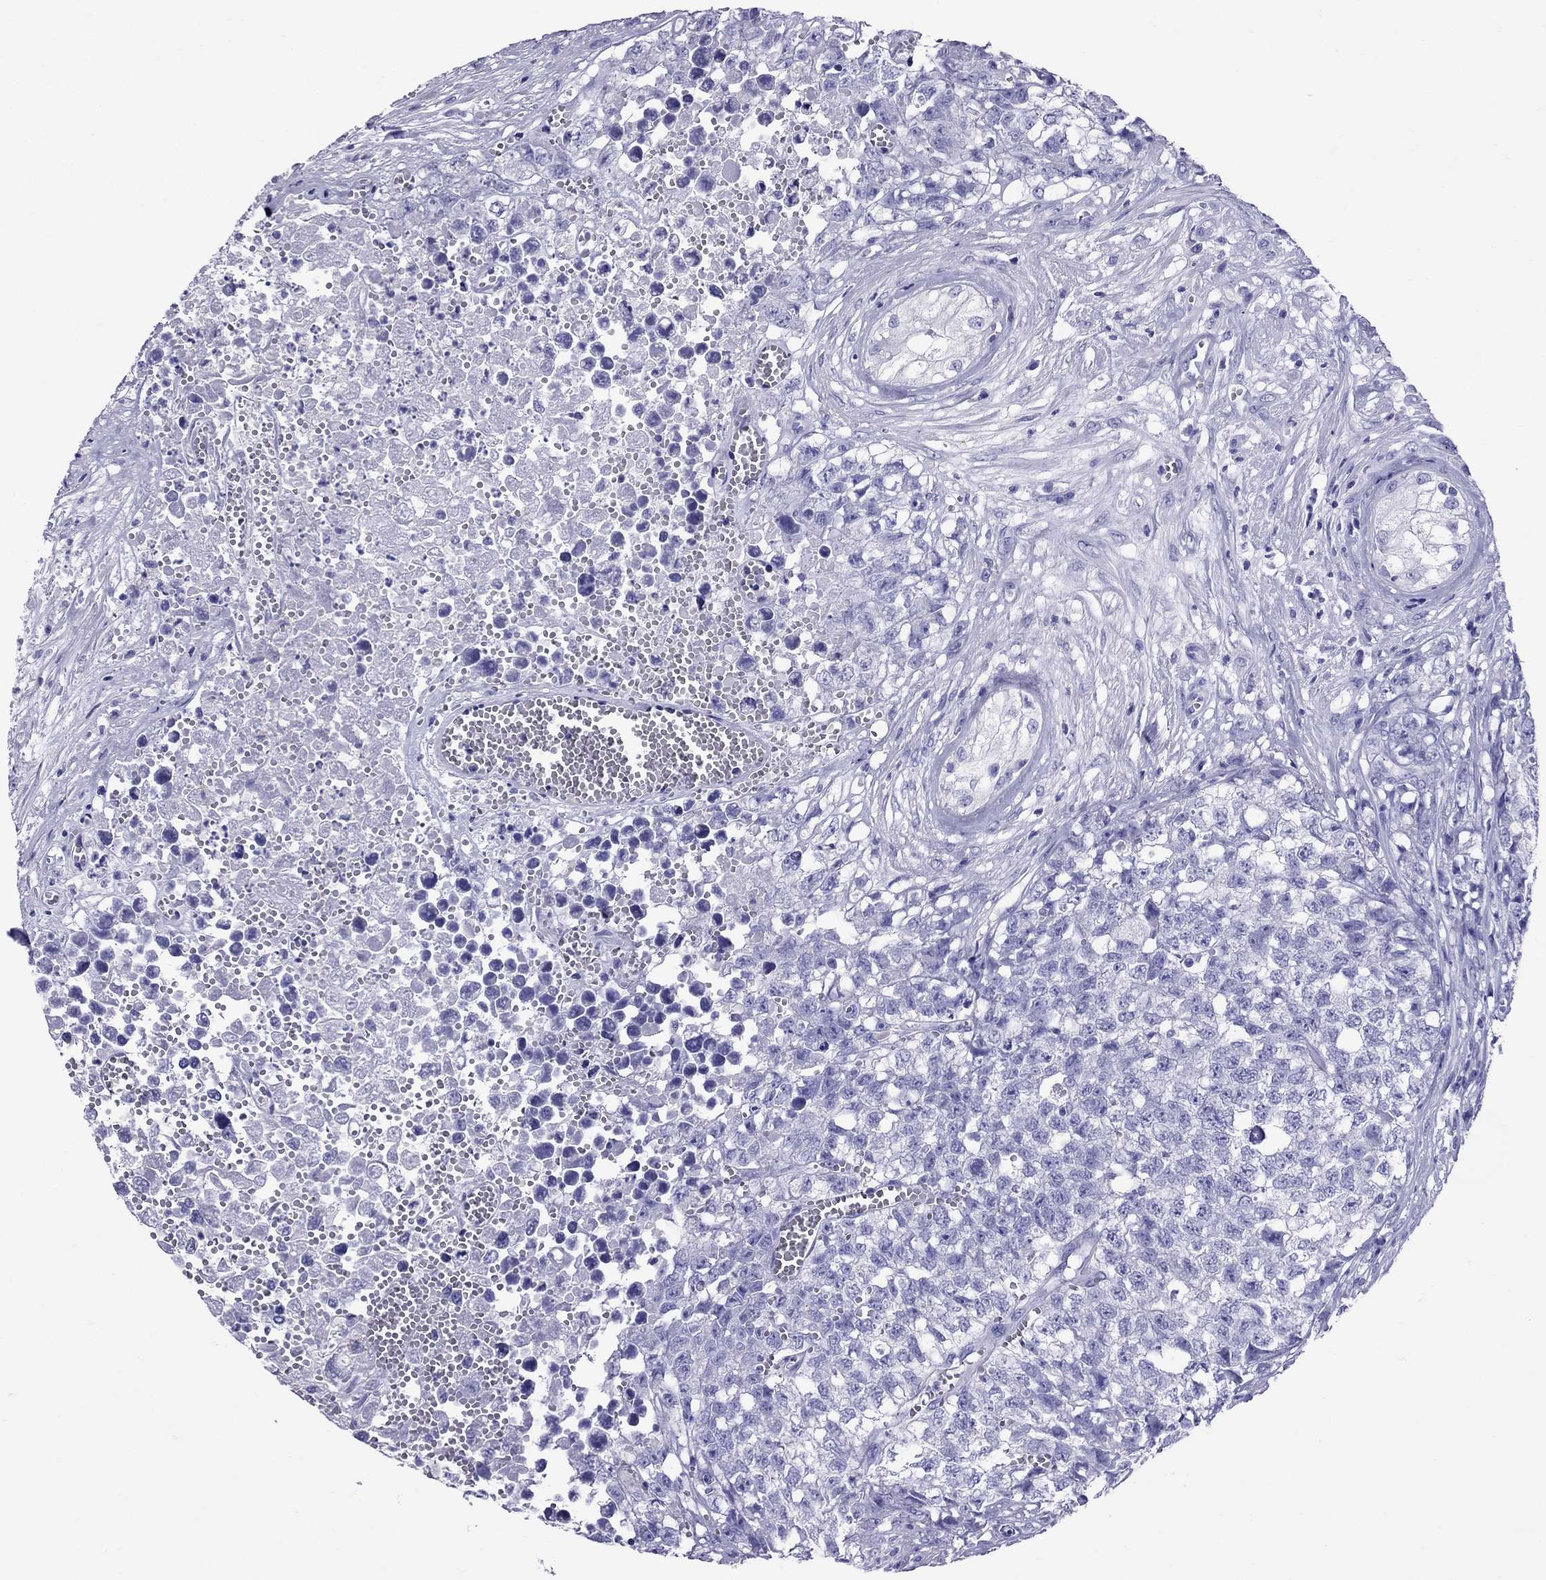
{"staining": {"intensity": "negative", "quantity": "none", "location": "none"}, "tissue": "testis cancer", "cell_type": "Tumor cells", "image_type": "cancer", "snomed": [{"axis": "morphology", "description": "Seminoma, NOS"}, {"axis": "morphology", "description": "Carcinoma, Embryonal, NOS"}, {"axis": "topography", "description": "Testis"}], "caption": "Immunohistochemistry micrograph of neoplastic tissue: human testis seminoma stained with DAB (3,3'-diaminobenzidine) shows no significant protein staining in tumor cells. (Brightfield microscopy of DAB (3,3'-diaminobenzidine) immunohistochemistry at high magnification).", "gene": "AVPR1B", "patient": {"sex": "male", "age": 22}}